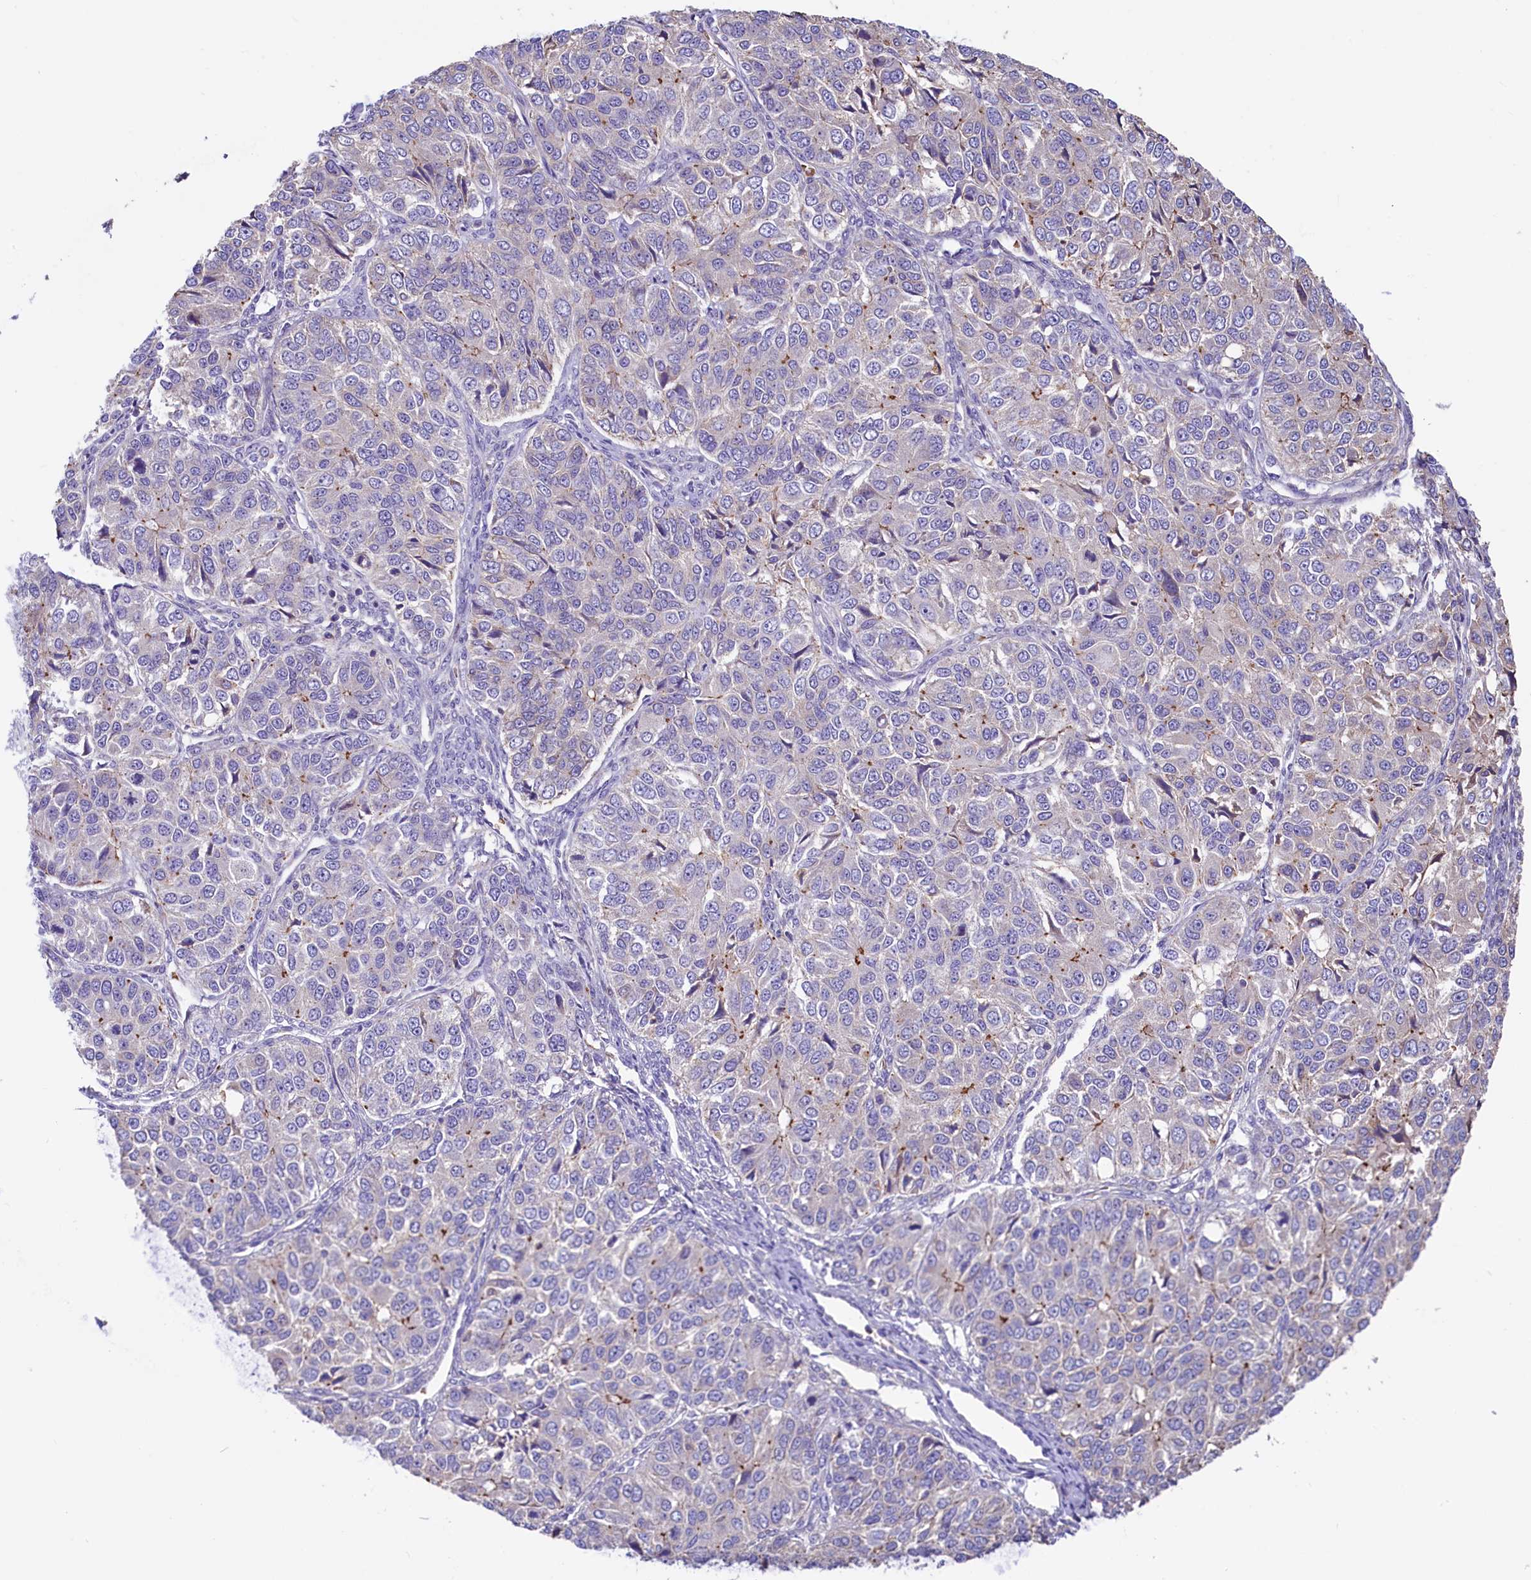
{"staining": {"intensity": "negative", "quantity": "none", "location": "none"}, "tissue": "ovarian cancer", "cell_type": "Tumor cells", "image_type": "cancer", "snomed": [{"axis": "morphology", "description": "Carcinoma, endometroid"}, {"axis": "topography", "description": "Ovary"}], "caption": "Endometroid carcinoma (ovarian) was stained to show a protein in brown. There is no significant positivity in tumor cells.", "gene": "HPS6", "patient": {"sex": "female", "age": 51}}